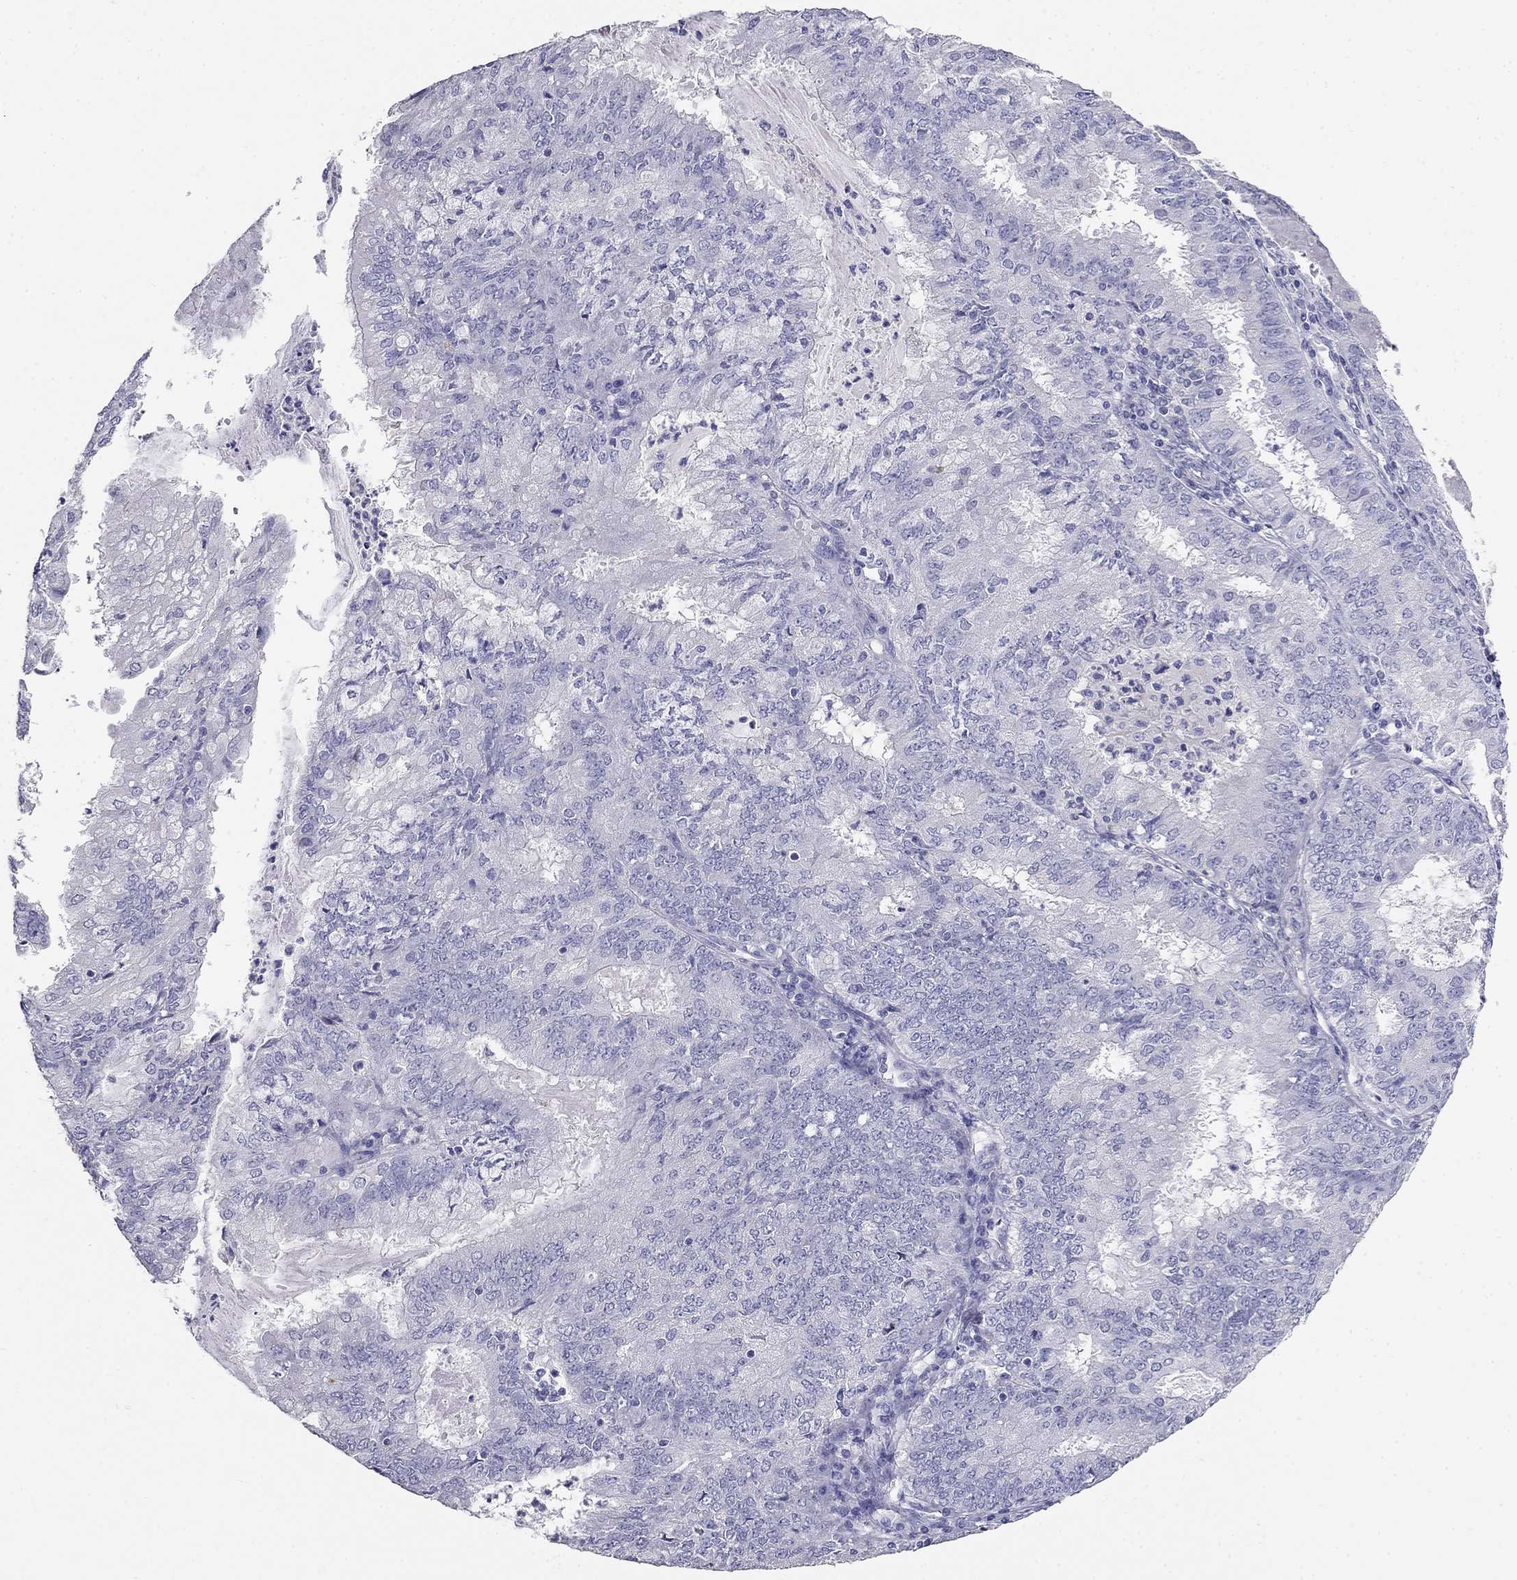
{"staining": {"intensity": "negative", "quantity": "none", "location": "none"}, "tissue": "endometrial cancer", "cell_type": "Tumor cells", "image_type": "cancer", "snomed": [{"axis": "morphology", "description": "Adenocarcinoma, NOS"}, {"axis": "topography", "description": "Endometrium"}], "caption": "DAB immunohistochemical staining of endometrial cancer demonstrates no significant positivity in tumor cells.", "gene": "LY6H", "patient": {"sex": "female", "age": 57}}